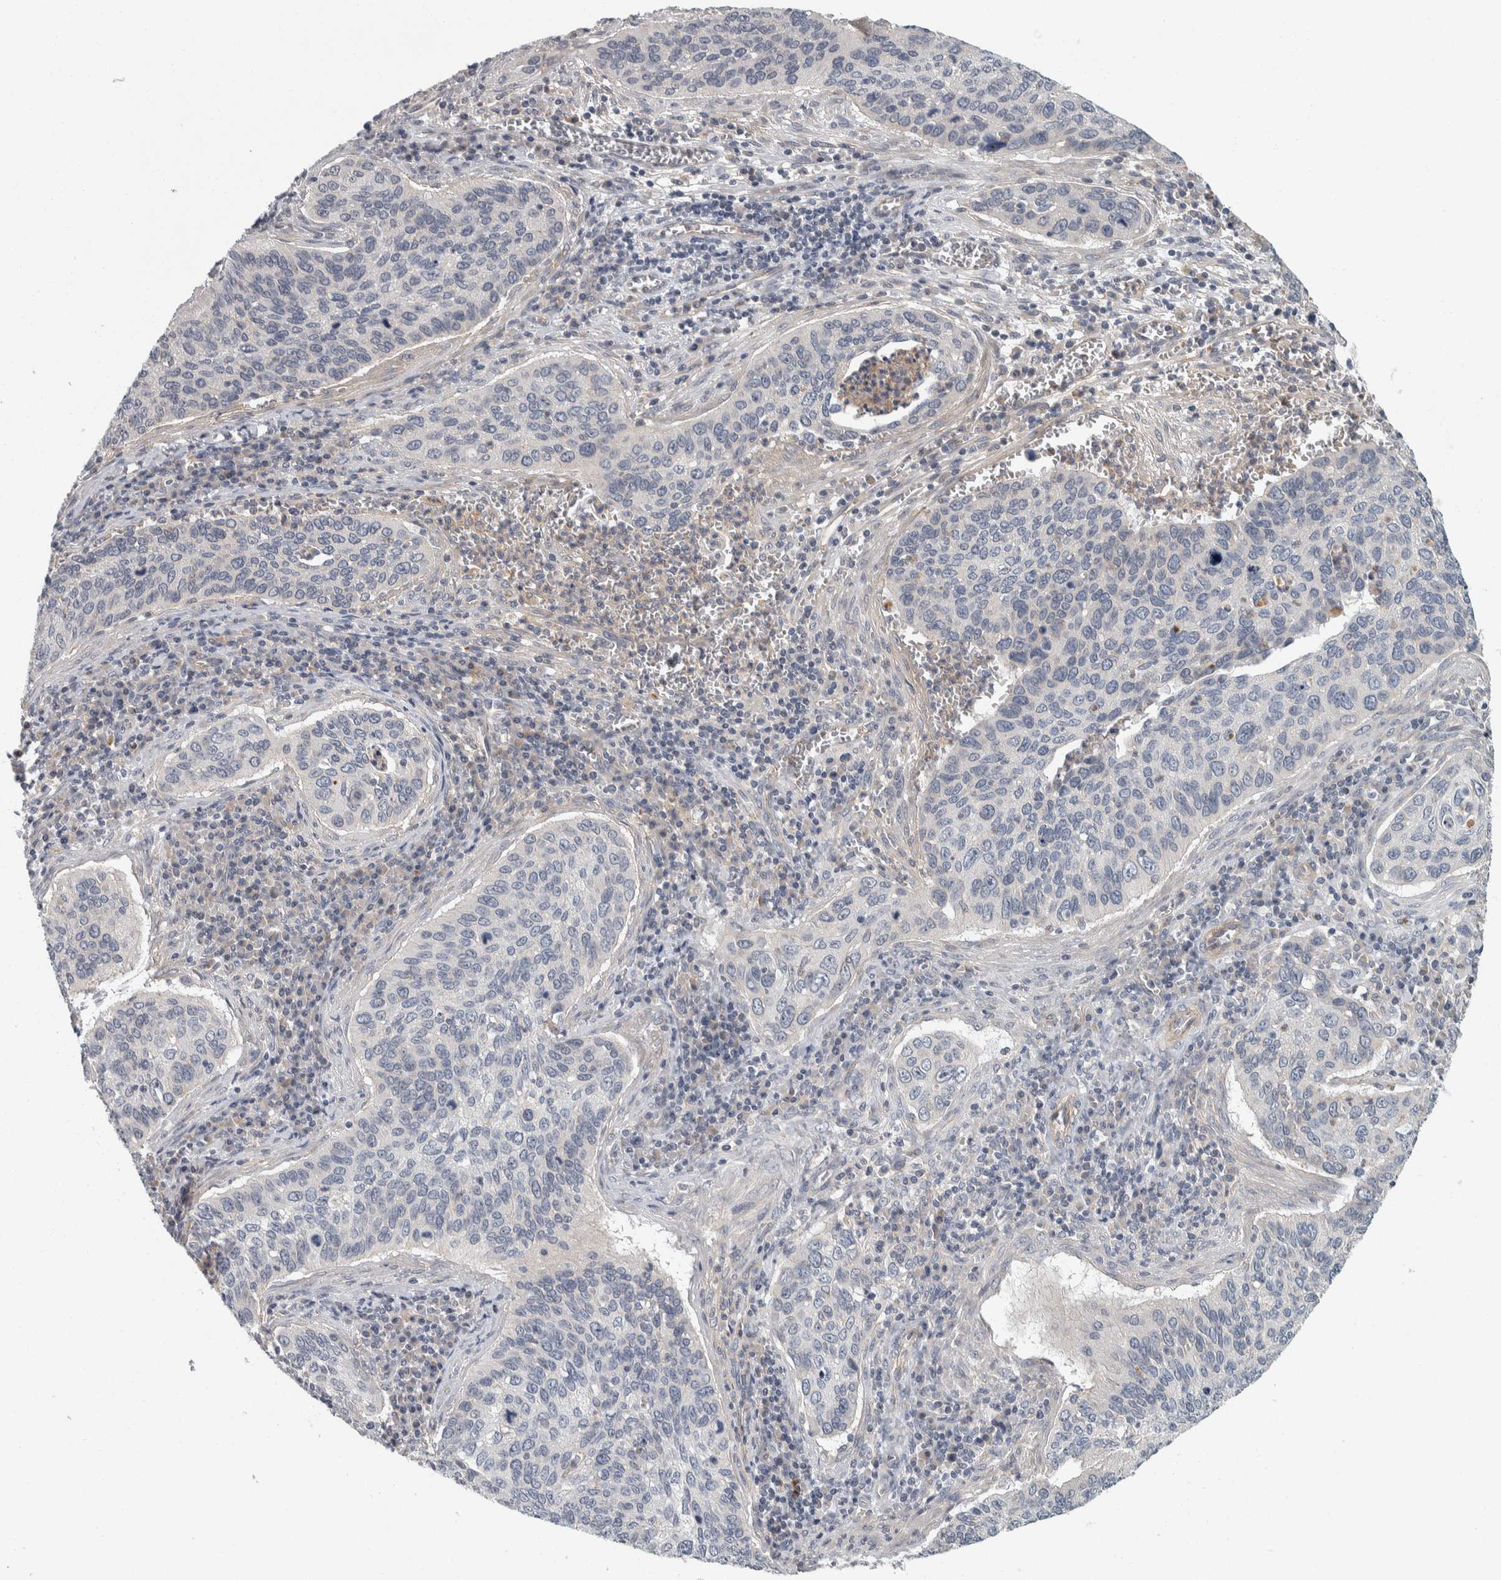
{"staining": {"intensity": "negative", "quantity": "none", "location": "none"}, "tissue": "cervical cancer", "cell_type": "Tumor cells", "image_type": "cancer", "snomed": [{"axis": "morphology", "description": "Squamous cell carcinoma, NOS"}, {"axis": "topography", "description": "Cervix"}], "caption": "Cervical squamous cell carcinoma stained for a protein using immunohistochemistry demonstrates no positivity tumor cells.", "gene": "KCNJ3", "patient": {"sex": "female", "age": 53}}